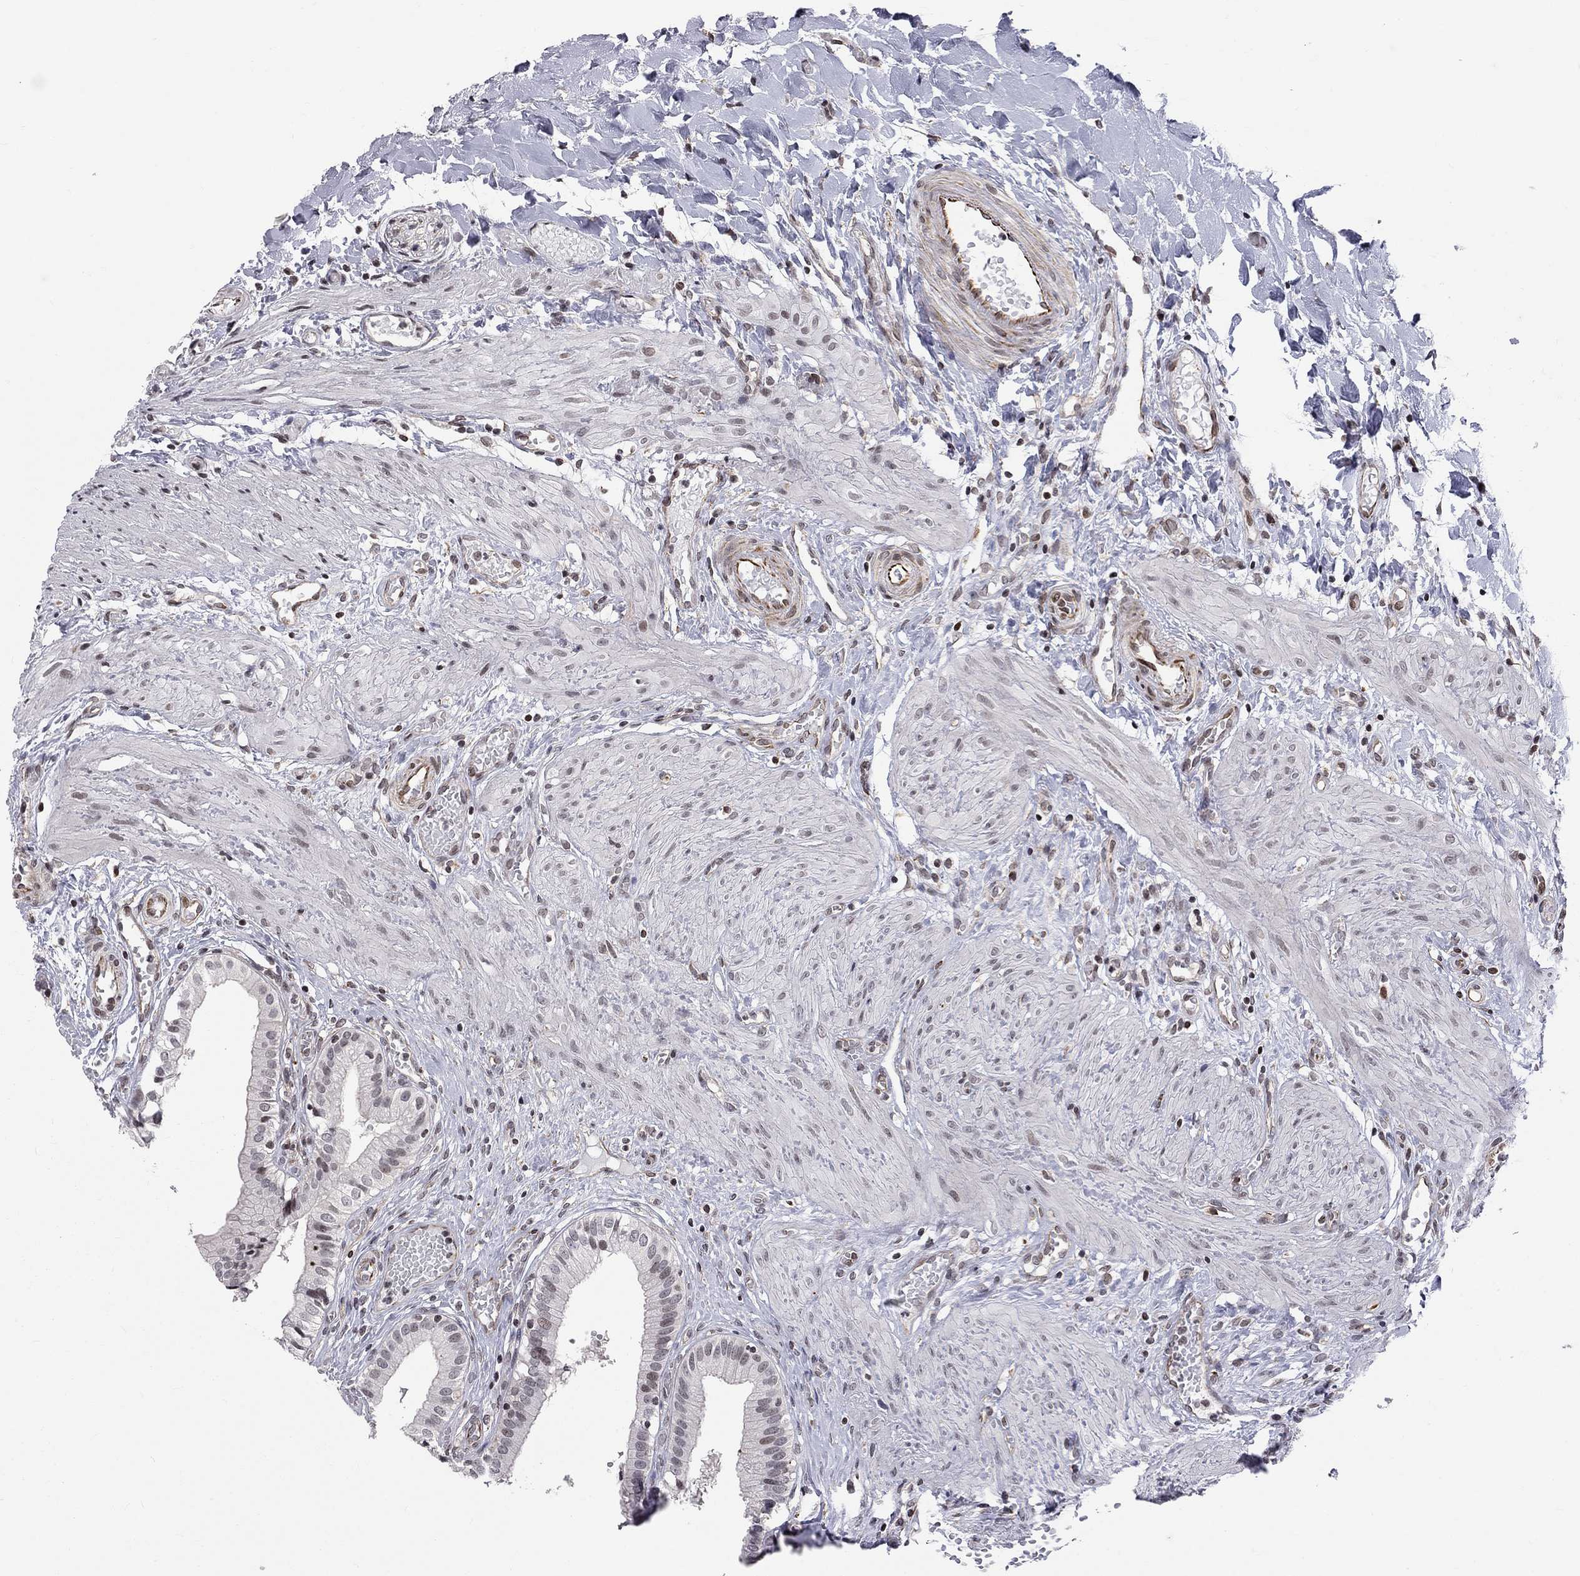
{"staining": {"intensity": "negative", "quantity": "none", "location": "none"}, "tissue": "gallbladder", "cell_type": "Glandular cells", "image_type": "normal", "snomed": [{"axis": "morphology", "description": "Normal tissue, NOS"}, {"axis": "topography", "description": "Gallbladder"}], "caption": "Micrograph shows no significant protein positivity in glandular cells of benign gallbladder.", "gene": "MTNR1B", "patient": {"sex": "female", "age": 24}}